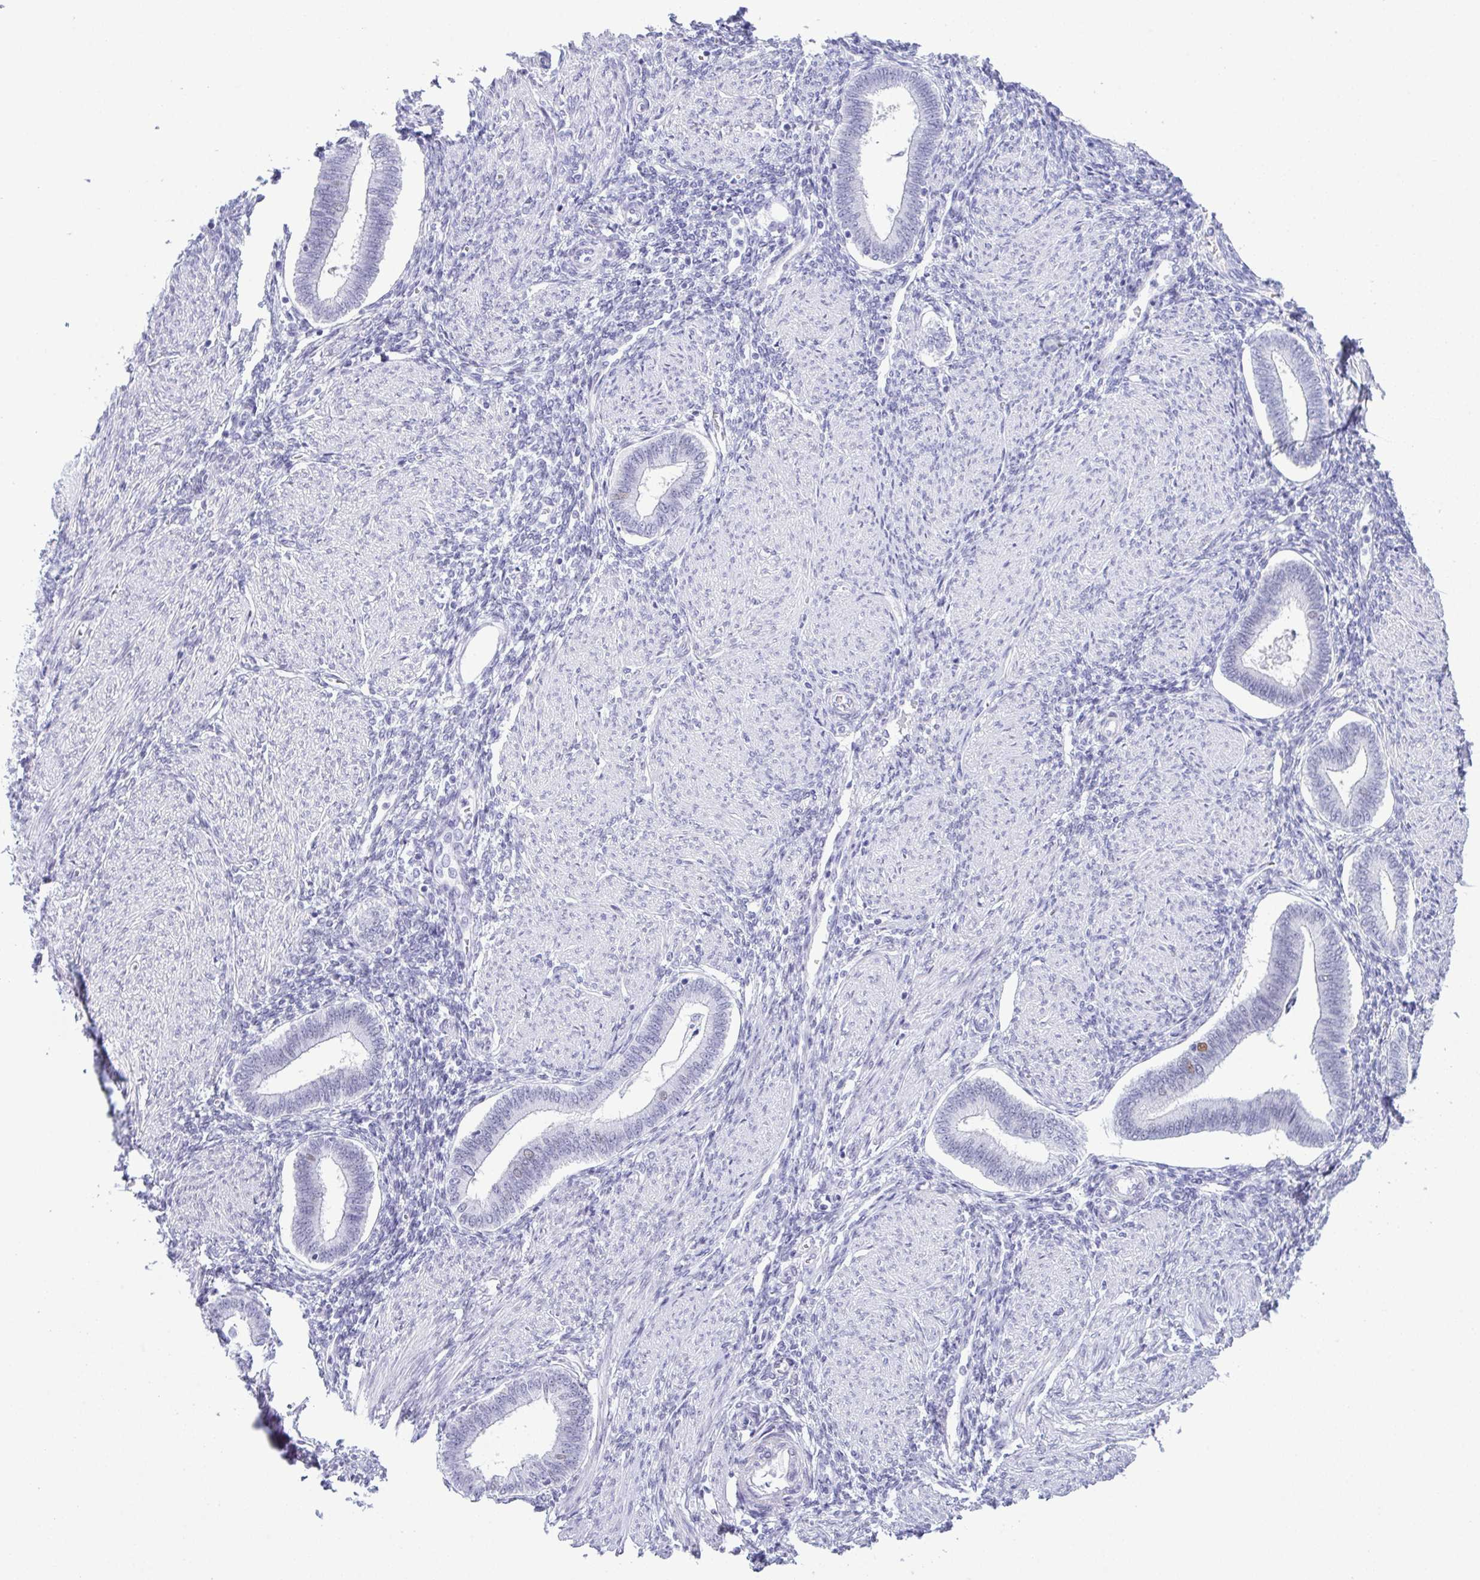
{"staining": {"intensity": "moderate", "quantity": "<25%", "location": "nuclear"}, "tissue": "endometrium", "cell_type": "Cells in endometrial stroma", "image_type": "normal", "snomed": [{"axis": "morphology", "description": "Normal tissue, NOS"}, {"axis": "topography", "description": "Endometrium"}], "caption": "High-power microscopy captured an immunohistochemistry image of benign endometrium, revealing moderate nuclear expression in approximately <25% of cells in endometrial stroma.", "gene": "SUGP2", "patient": {"sex": "female", "age": 42}}